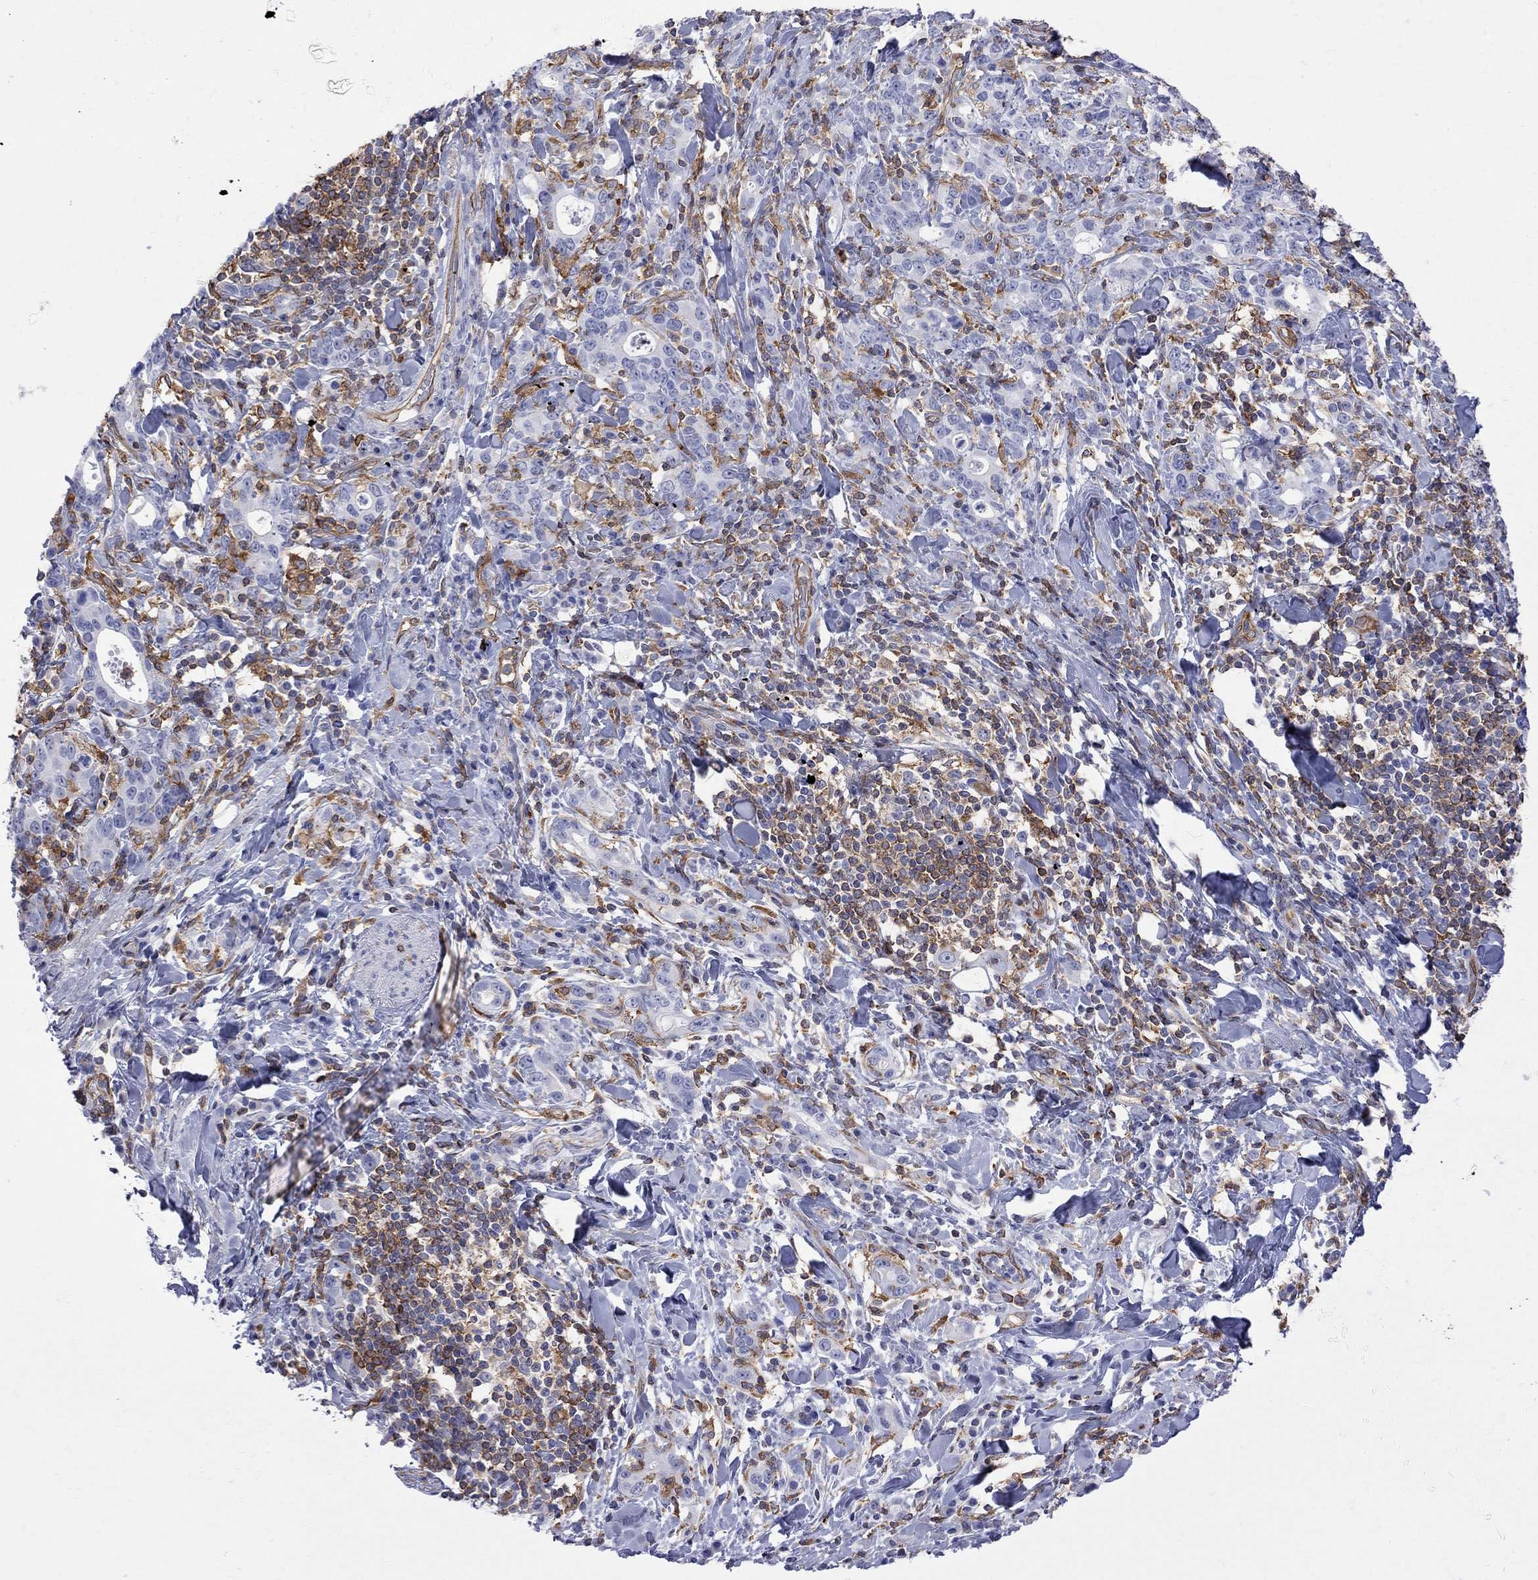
{"staining": {"intensity": "negative", "quantity": "none", "location": "none"}, "tissue": "stomach cancer", "cell_type": "Tumor cells", "image_type": "cancer", "snomed": [{"axis": "morphology", "description": "Adenocarcinoma, NOS"}, {"axis": "topography", "description": "Stomach"}], "caption": "Stomach cancer was stained to show a protein in brown. There is no significant positivity in tumor cells. (Immunohistochemistry (ihc), brightfield microscopy, high magnification).", "gene": "ABI3", "patient": {"sex": "male", "age": 79}}